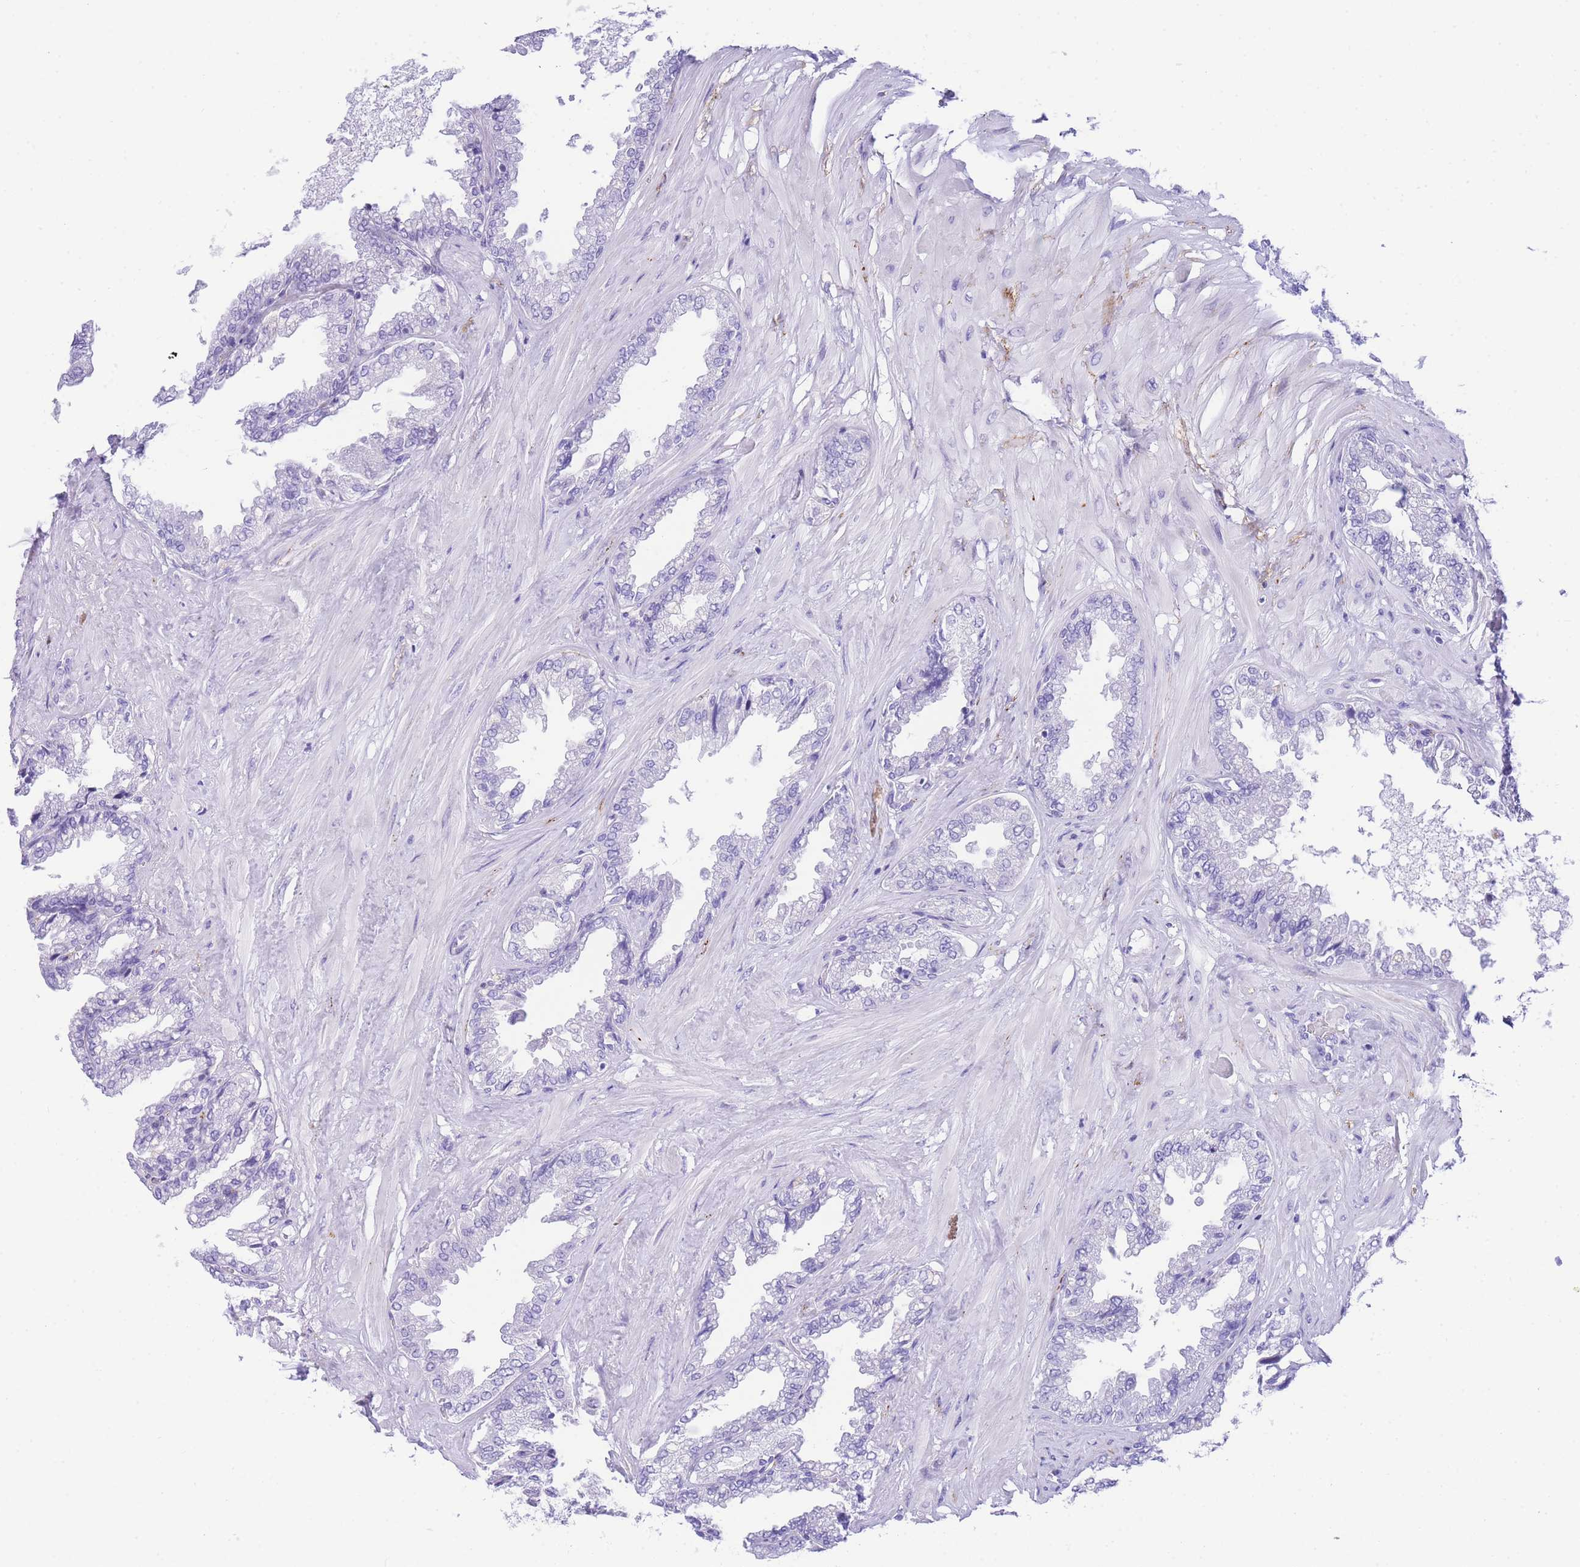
{"staining": {"intensity": "negative", "quantity": "none", "location": "none"}, "tissue": "seminal vesicle", "cell_type": "Glandular cells", "image_type": "normal", "snomed": [{"axis": "morphology", "description": "Normal tissue, NOS"}, {"axis": "topography", "description": "Seminal veicle"}], "caption": "Micrograph shows no significant protein positivity in glandular cells of benign seminal vesicle.", "gene": "TIFAB", "patient": {"sex": "male", "age": 46}}